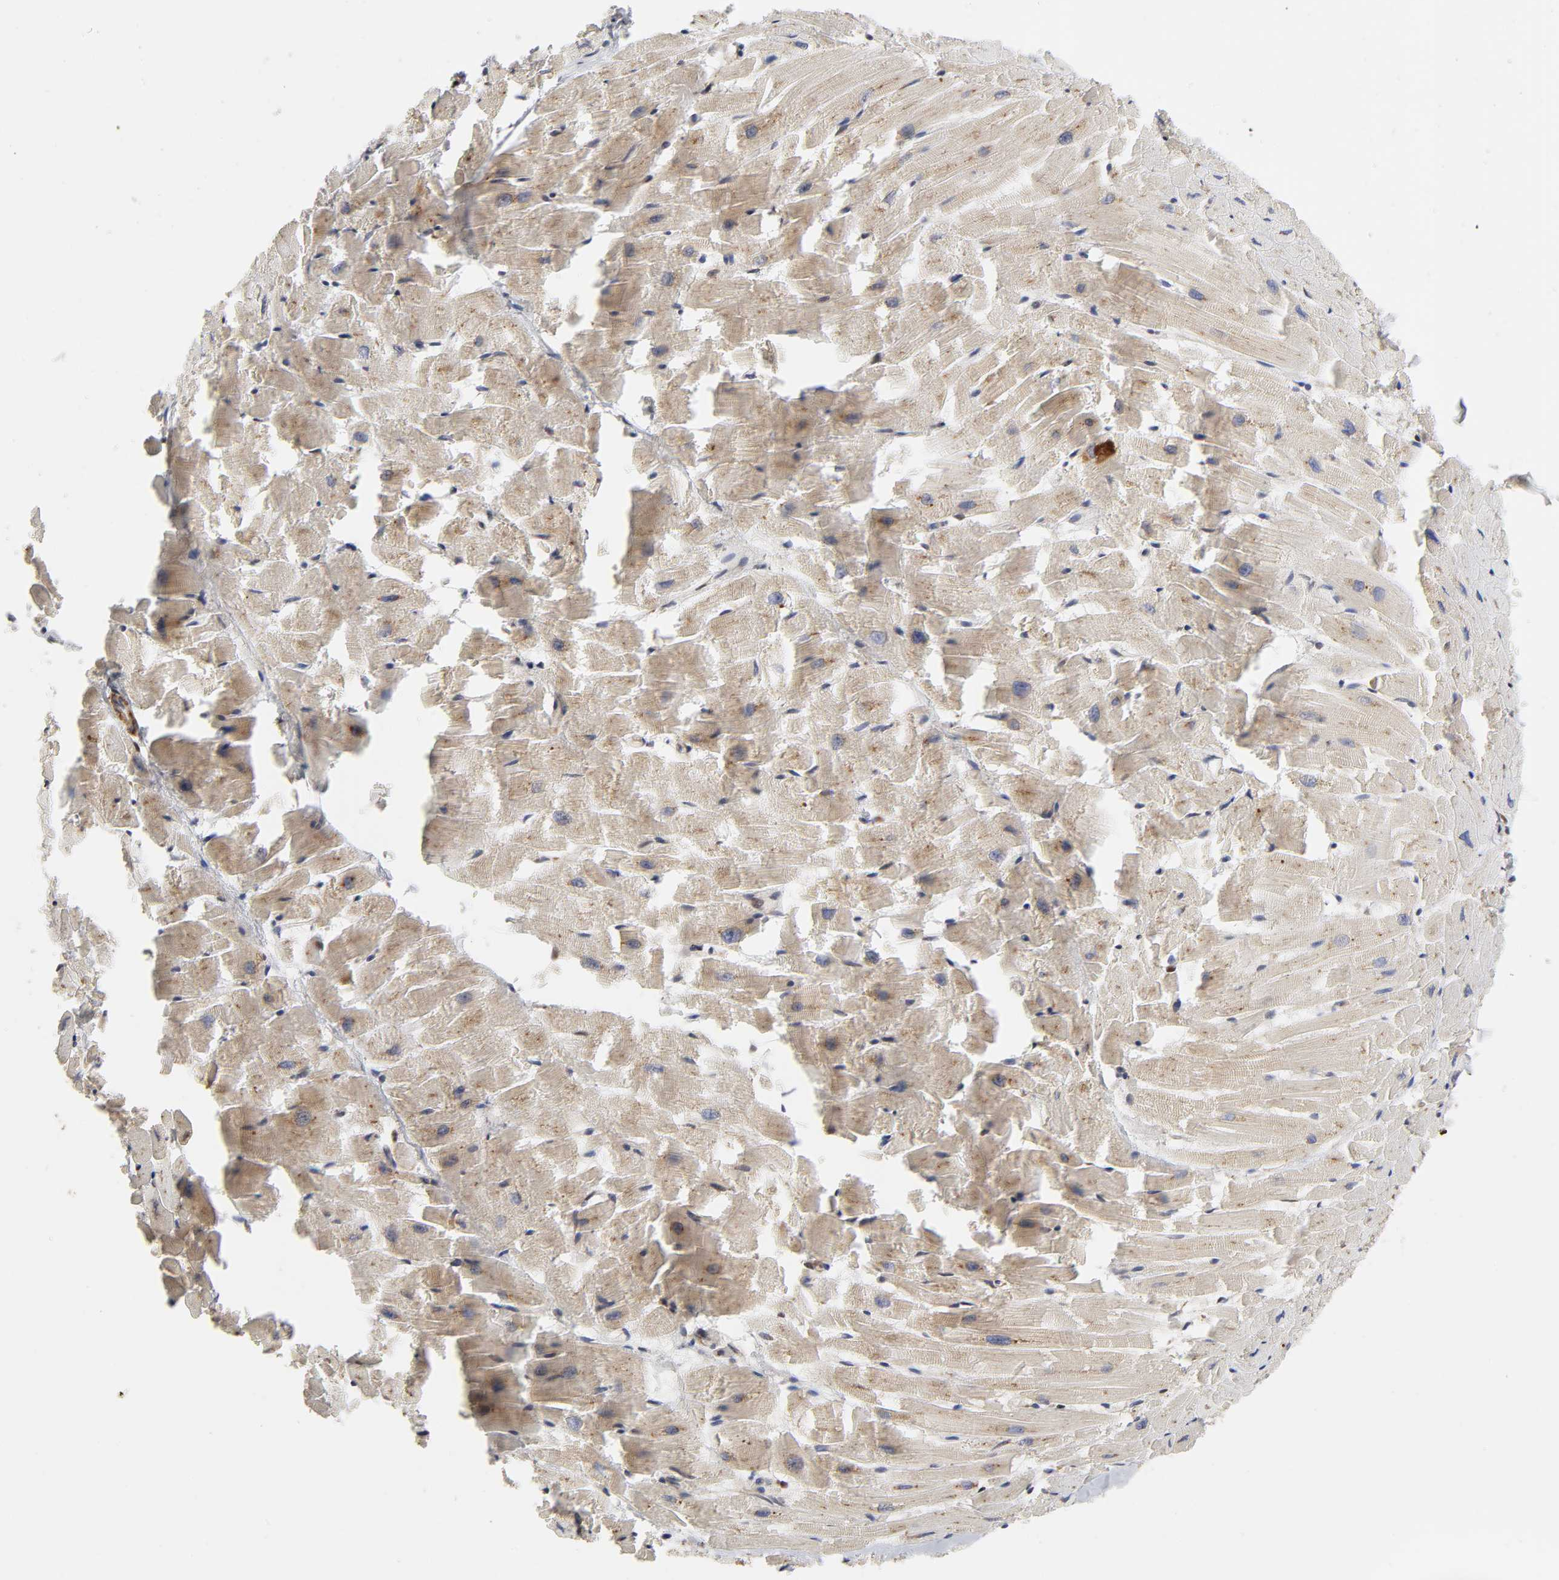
{"staining": {"intensity": "moderate", "quantity": ">75%", "location": "cytoplasmic/membranous"}, "tissue": "heart muscle", "cell_type": "Cardiomyocytes", "image_type": "normal", "snomed": [{"axis": "morphology", "description": "Normal tissue, NOS"}, {"axis": "topography", "description": "Heart"}], "caption": "Approximately >75% of cardiomyocytes in unremarkable human heart muscle exhibit moderate cytoplasmic/membranous protein staining as visualized by brown immunohistochemical staining.", "gene": "GNPTG", "patient": {"sex": "female", "age": 19}}